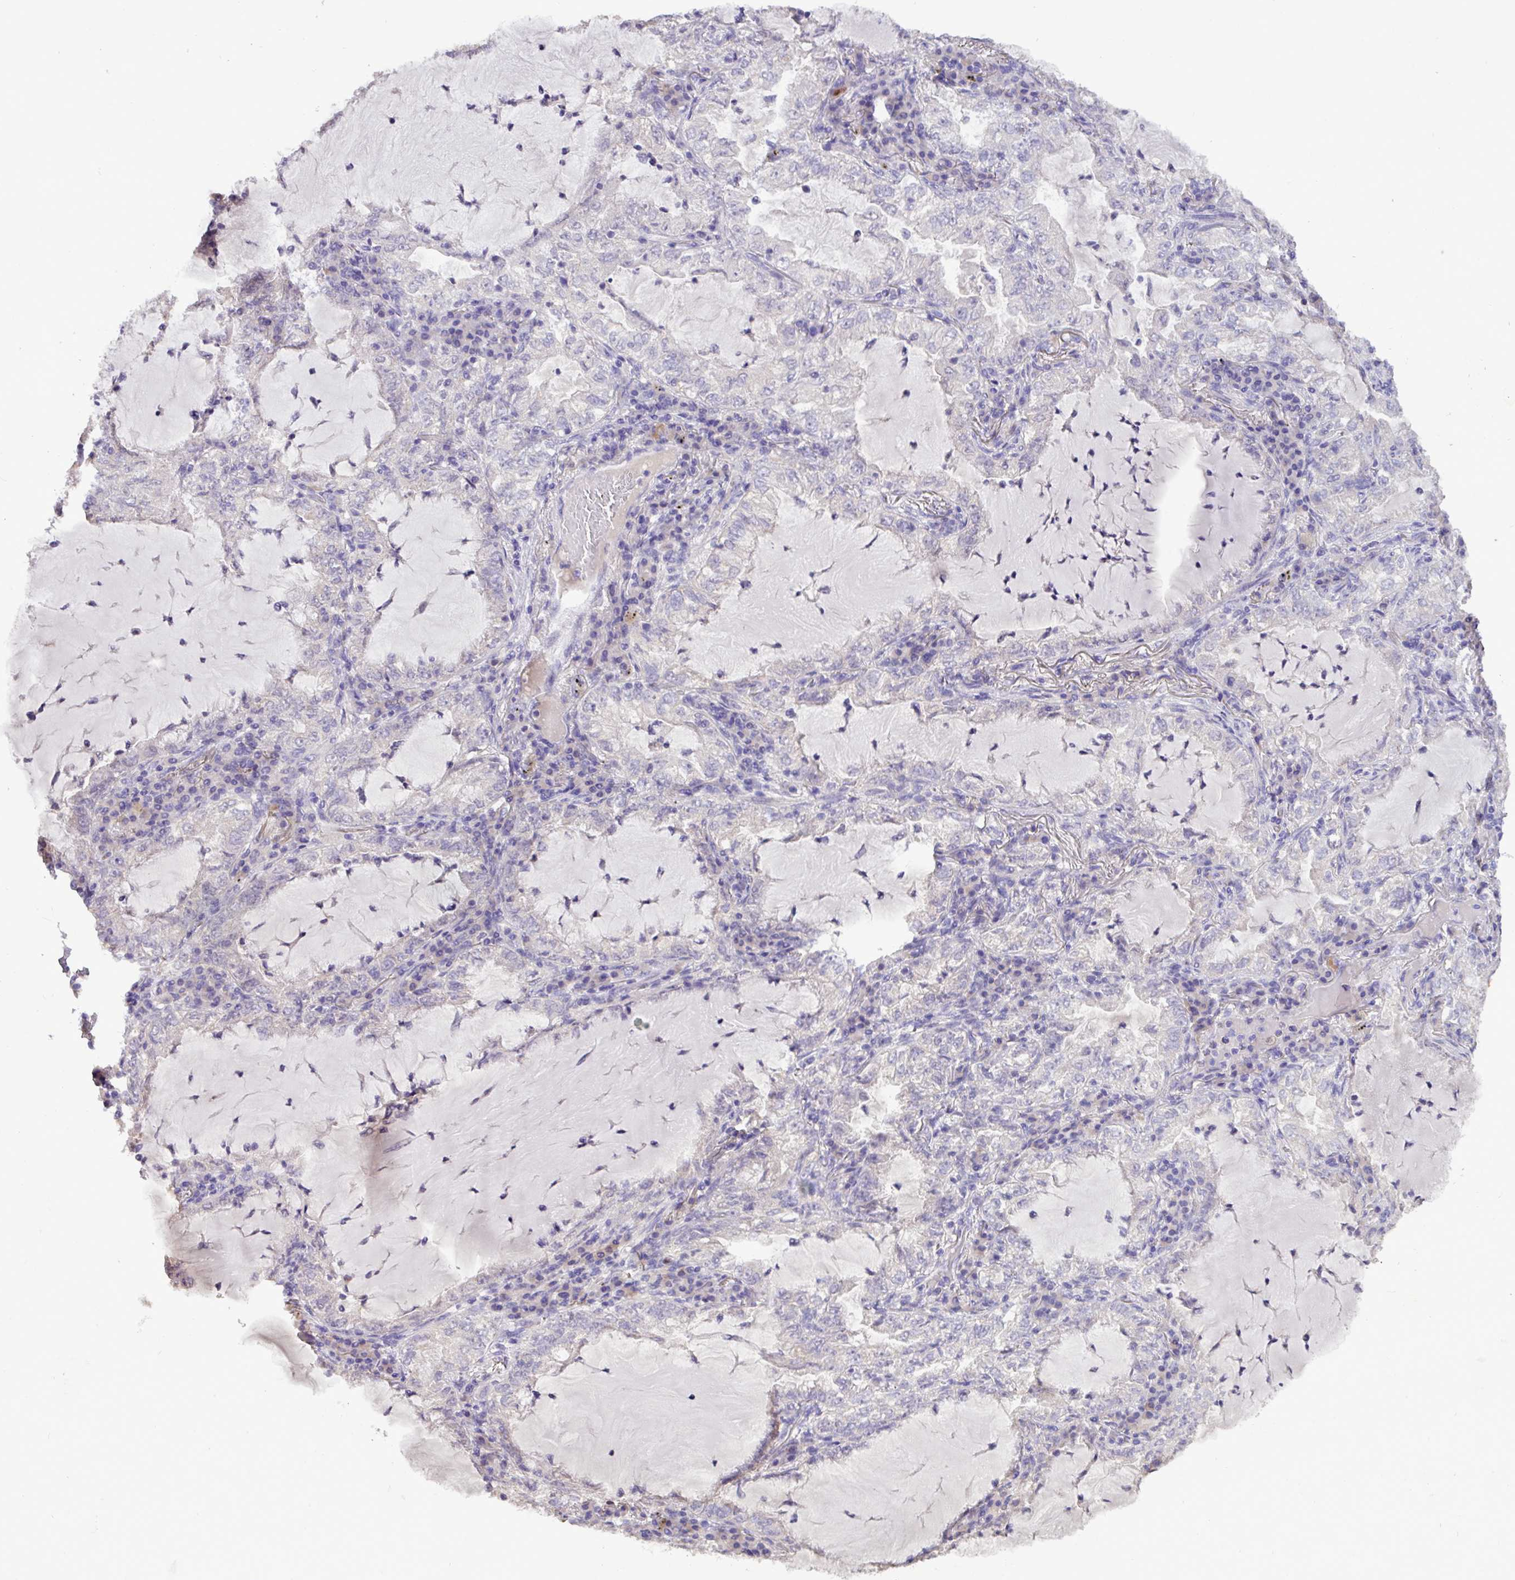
{"staining": {"intensity": "negative", "quantity": "none", "location": "none"}, "tissue": "lung cancer", "cell_type": "Tumor cells", "image_type": "cancer", "snomed": [{"axis": "morphology", "description": "Adenocarcinoma, NOS"}, {"axis": "topography", "description": "Lung"}], "caption": "This is a micrograph of IHC staining of adenocarcinoma (lung), which shows no positivity in tumor cells. (Brightfield microscopy of DAB IHC at high magnification).", "gene": "PAX8", "patient": {"sex": "female", "age": 73}}